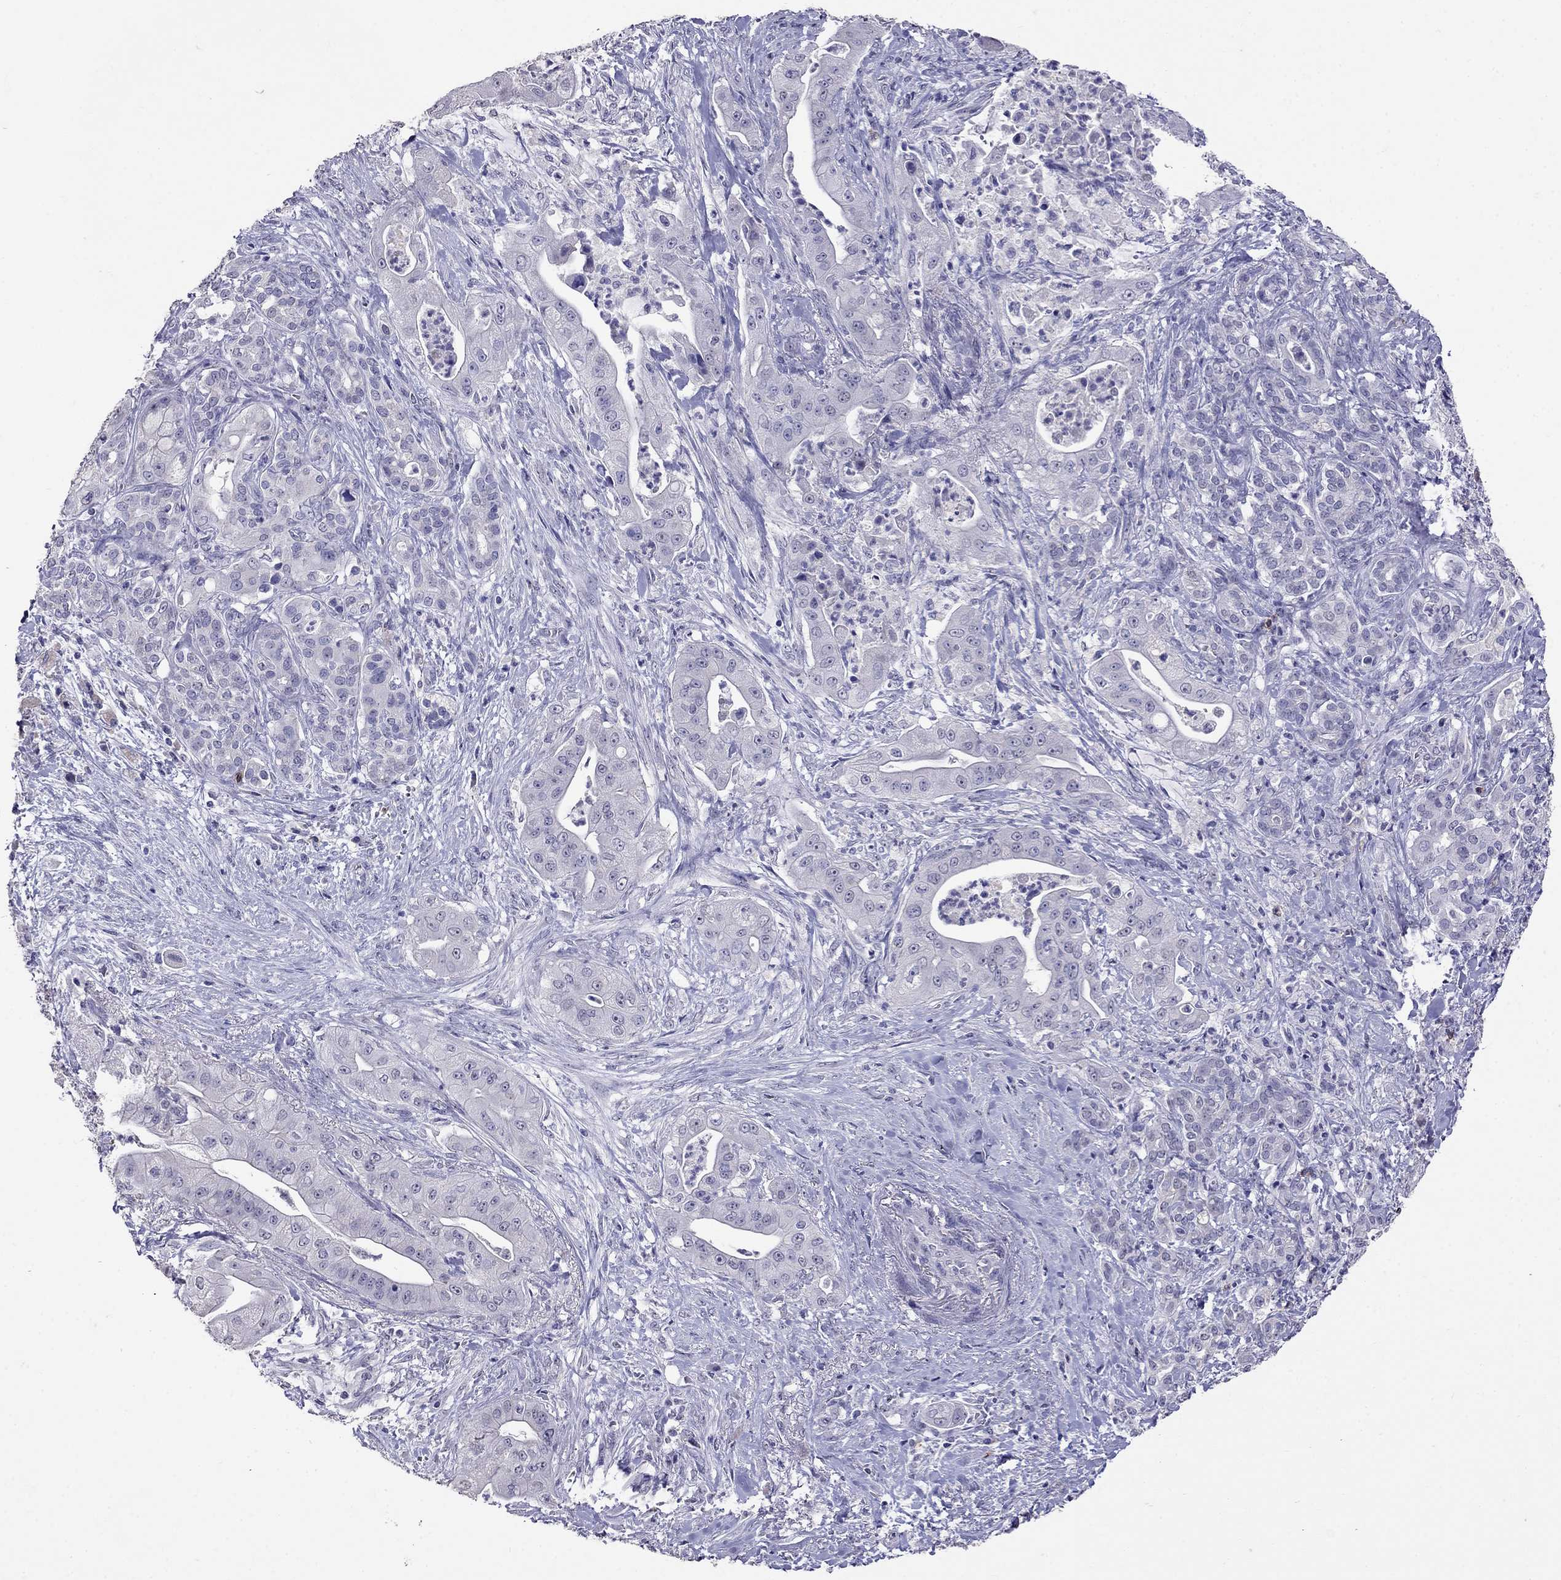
{"staining": {"intensity": "negative", "quantity": "none", "location": "none"}, "tissue": "pancreatic cancer", "cell_type": "Tumor cells", "image_type": "cancer", "snomed": [{"axis": "morphology", "description": "Normal tissue, NOS"}, {"axis": "morphology", "description": "Inflammation, NOS"}, {"axis": "morphology", "description": "Adenocarcinoma, NOS"}, {"axis": "topography", "description": "Pancreas"}], "caption": "This is a photomicrograph of immunohistochemistry (IHC) staining of pancreatic cancer, which shows no staining in tumor cells. (DAB (3,3'-diaminobenzidine) immunohistochemistry (IHC) visualized using brightfield microscopy, high magnification).", "gene": "CD8B", "patient": {"sex": "male", "age": 57}}